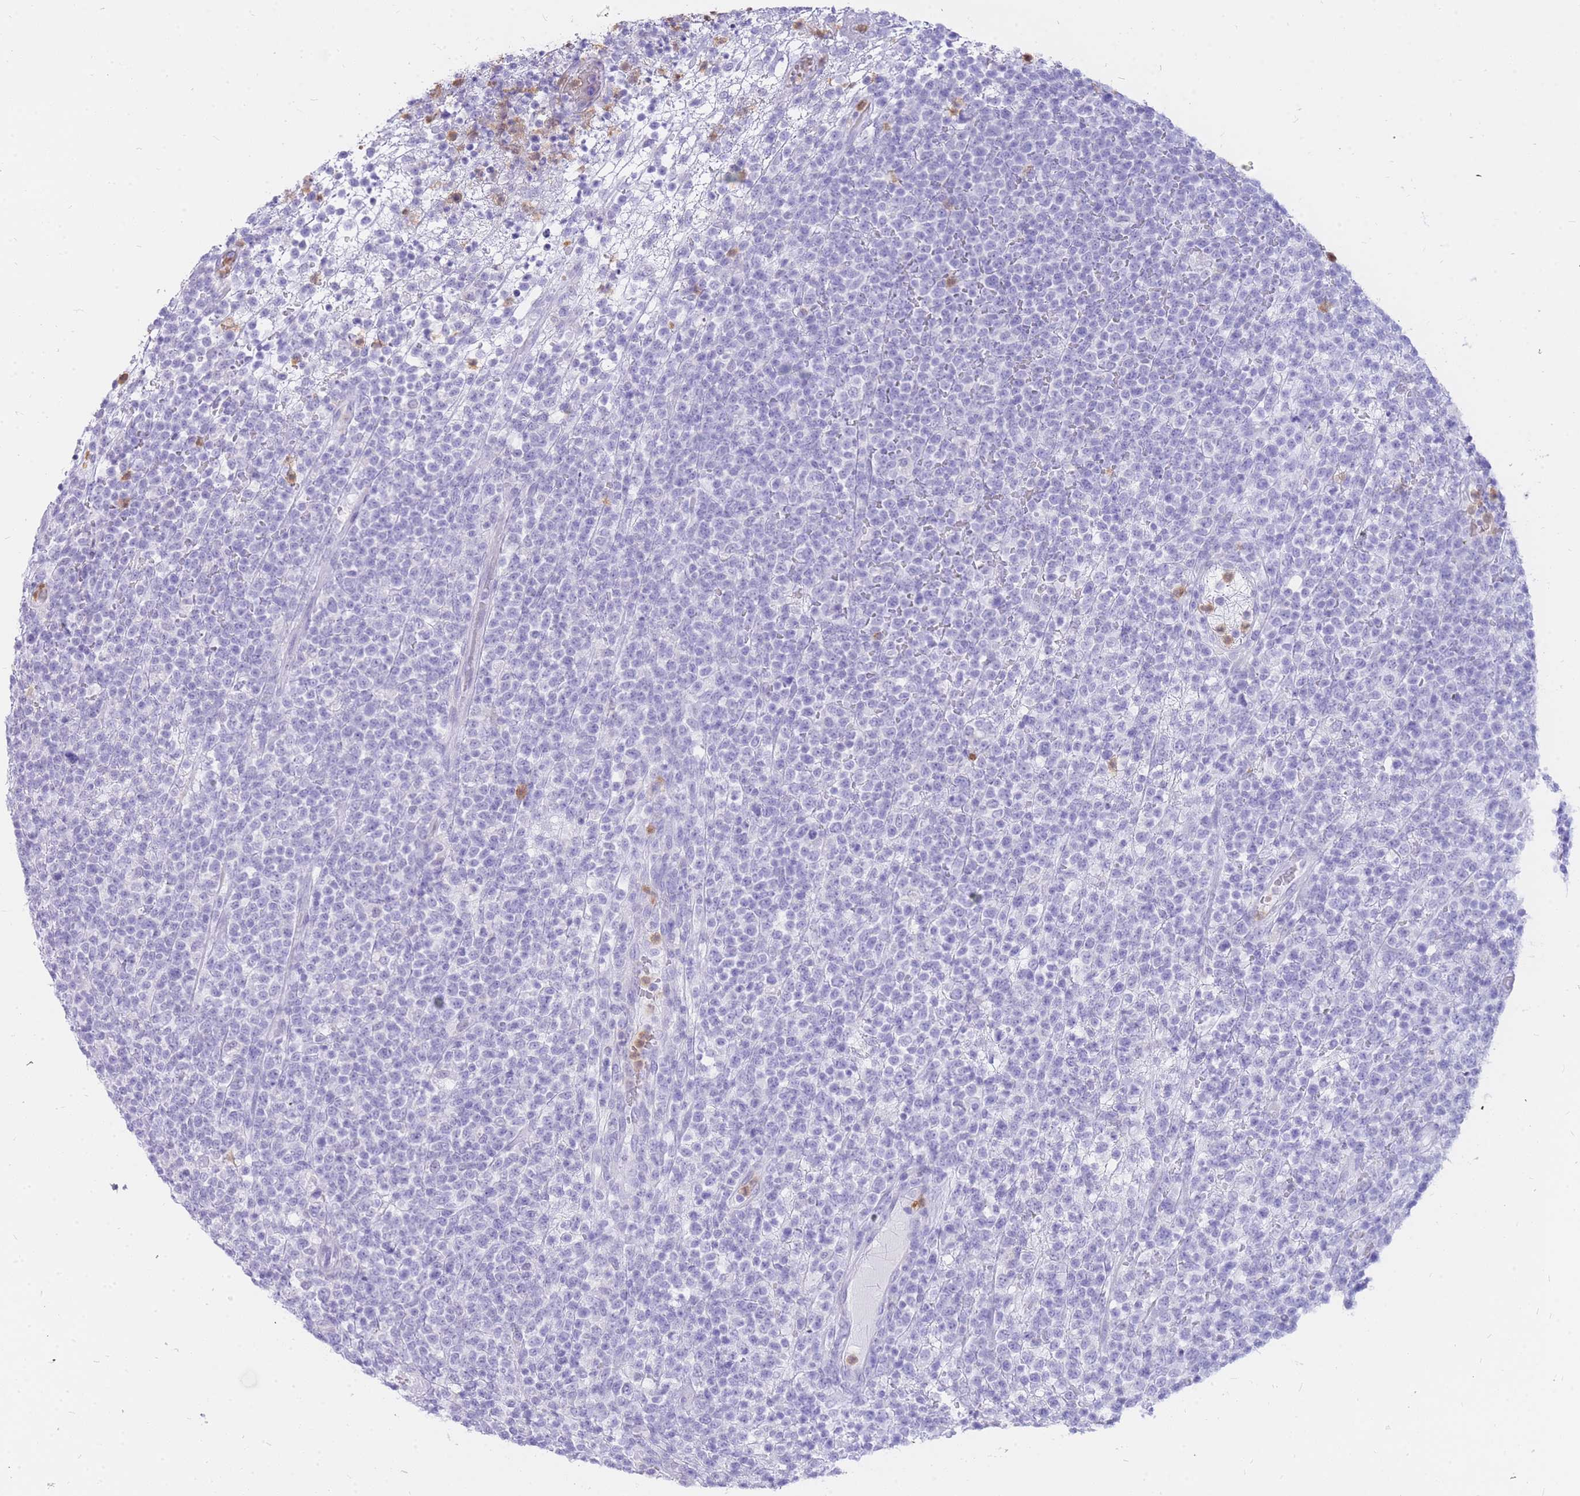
{"staining": {"intensity": "negative", "quantity": "none", "location": "none"}, "tissue": "lymphoma", "cell_type": "Tumor cells", "image_type": "cancer", "snomed": [{"axis": "morphology", "description": "Malignant lymphoma, non-Hodgkin's type, High grade"}, {"axis": "topography", "description": "Colon"}], "caption": "Immunohistochemistry (IHC) image of neoplastic tissue: lymphoma stained with DAB (3,3'-diaminobenzidine) shows no significant protein positivity in tumor cells.", "gene": "HERC1", "patient": {"sex": "female", "age": 53}}